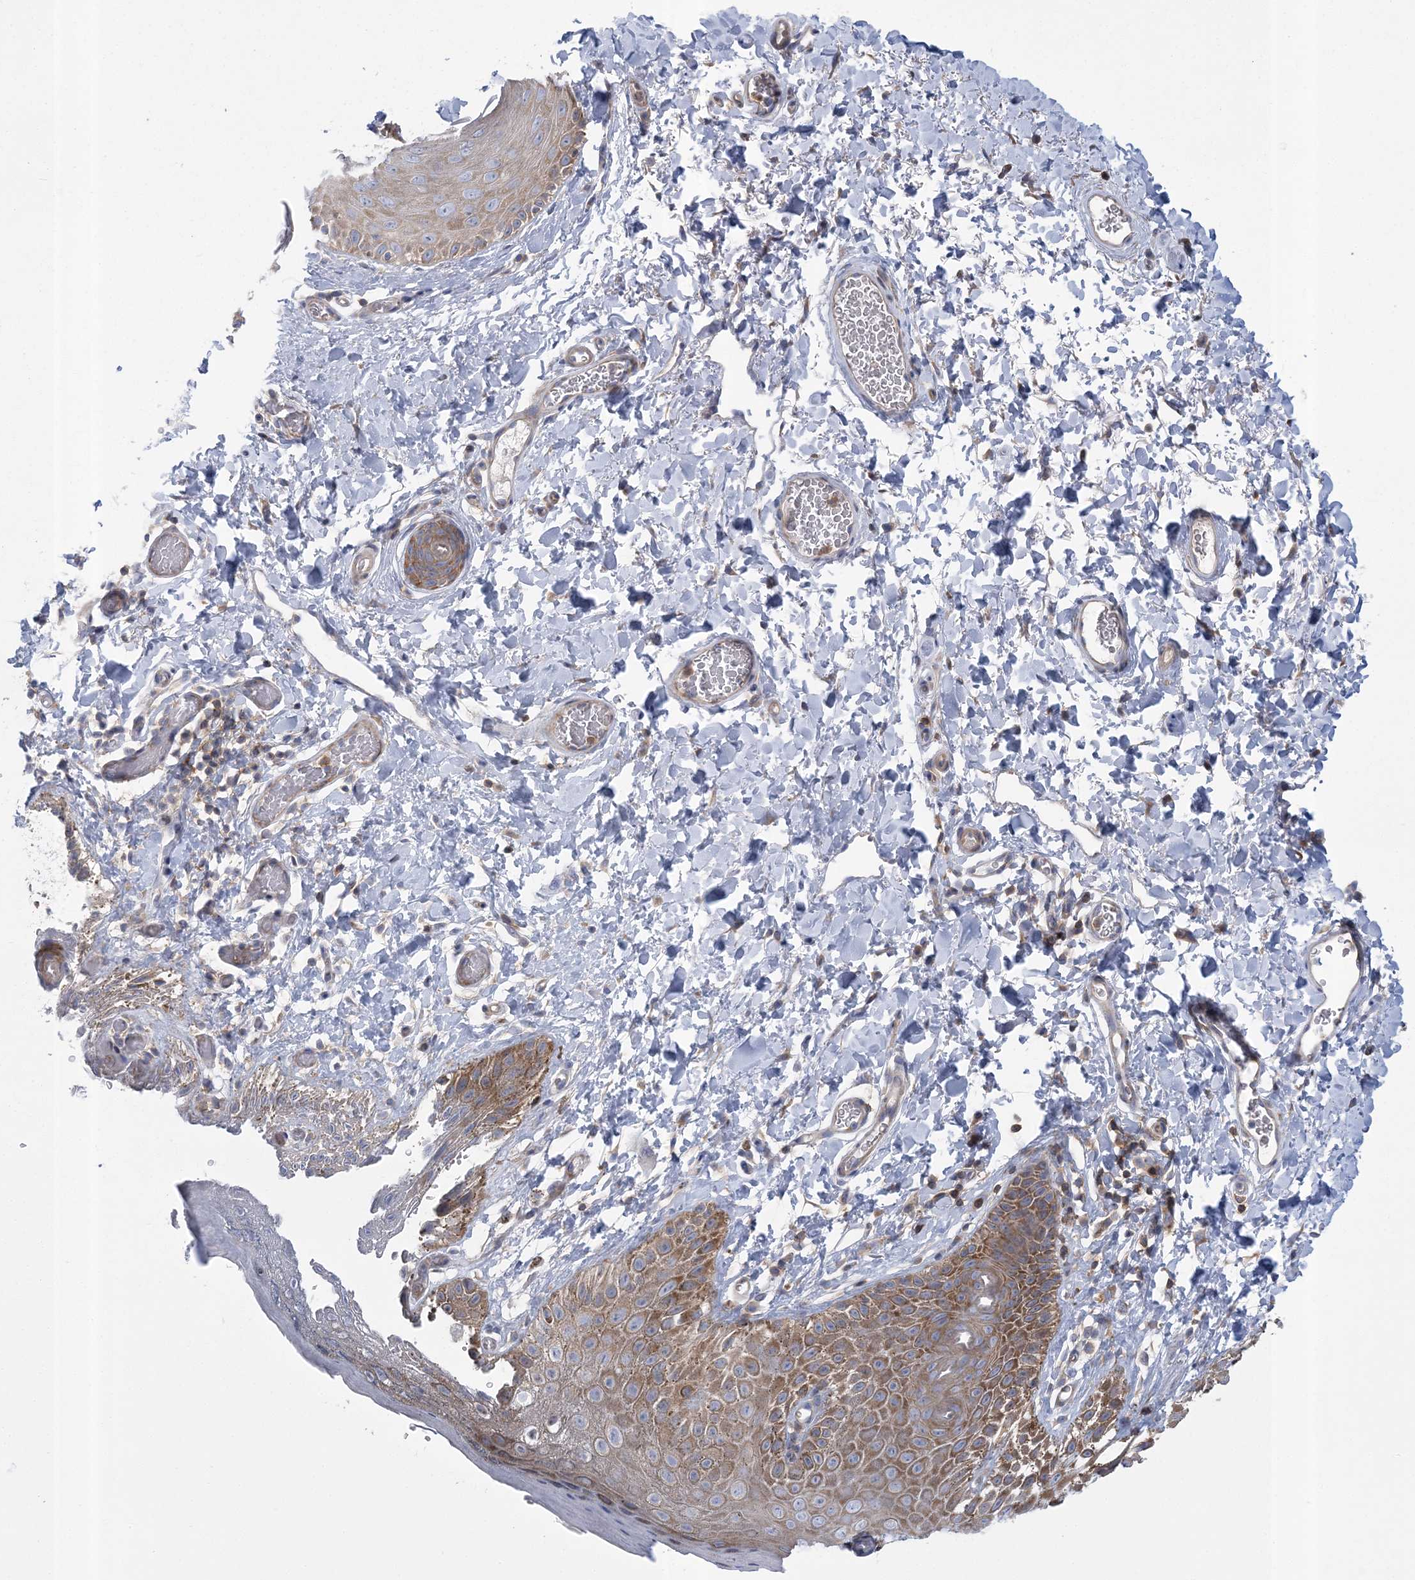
{"staining": {"intensity": "moderate", "quantity": ">75%", "location": "cytoplasmic/membranous"}, "tissue": "skin", "cell_type": "Epidermal cells", "image_type": "normal", "snomed": [{"axis": "morphology", "description": "Normal tissue, NOS"}, {"axis": "topography", "description": "Anal"}], "caption": "Immunohistochemical staining of benign human skin reveals moderate cytoplasmic/membranous protein staining in approximately >75% of epidermal cells. The staining was performed using DAB (3,3'-diaminobenzidine) to visualize the protein expression in brown, while the nuclei were stained in blue with hematoxylin (Magnification: 20x).", "gene": "ARSJ", "patient": {"sex": "male", "age": 44}}